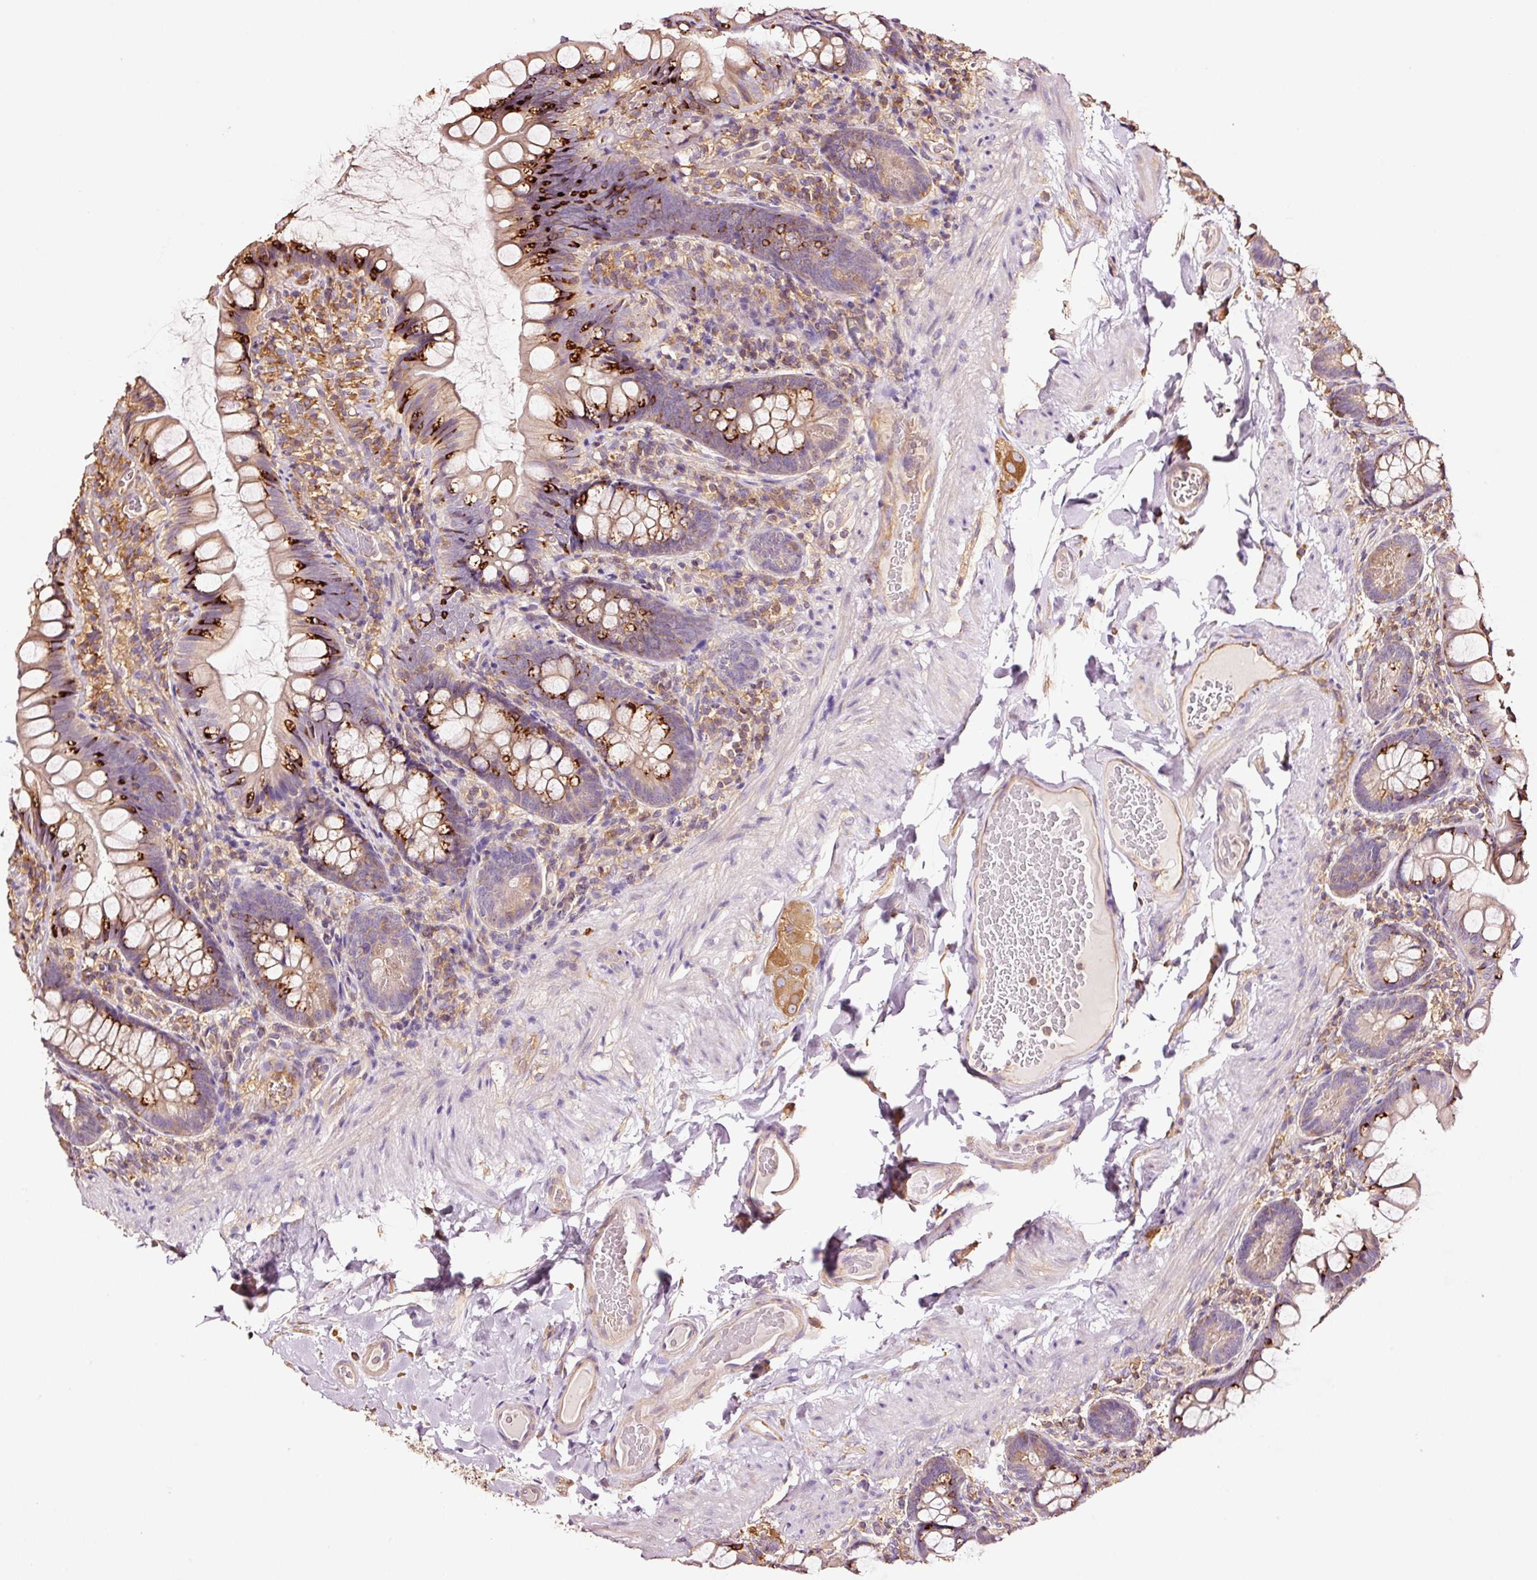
{"staining": {"intensity": "moderate", "quantity": "25%-75%", "location": "cytoplasmic/membranous"}, "tissue": "small intestine", "cell_type": "Glandular cells", "image_type": "normal", "snomed": [{"axis": "morphology", "description": "Normal tissue, NOS"}, {"axis": "topography", "description": "Small intestine"}], "caption": "Immunohistochemistry (IHC) of unremarkable human small intestine displays medium levels of moderate cytoplasmic/membranous staining in approximately 25%-75% of glandular cells.", "gene": "METAP1", "patient": {"sex": "male", "age": 70}}